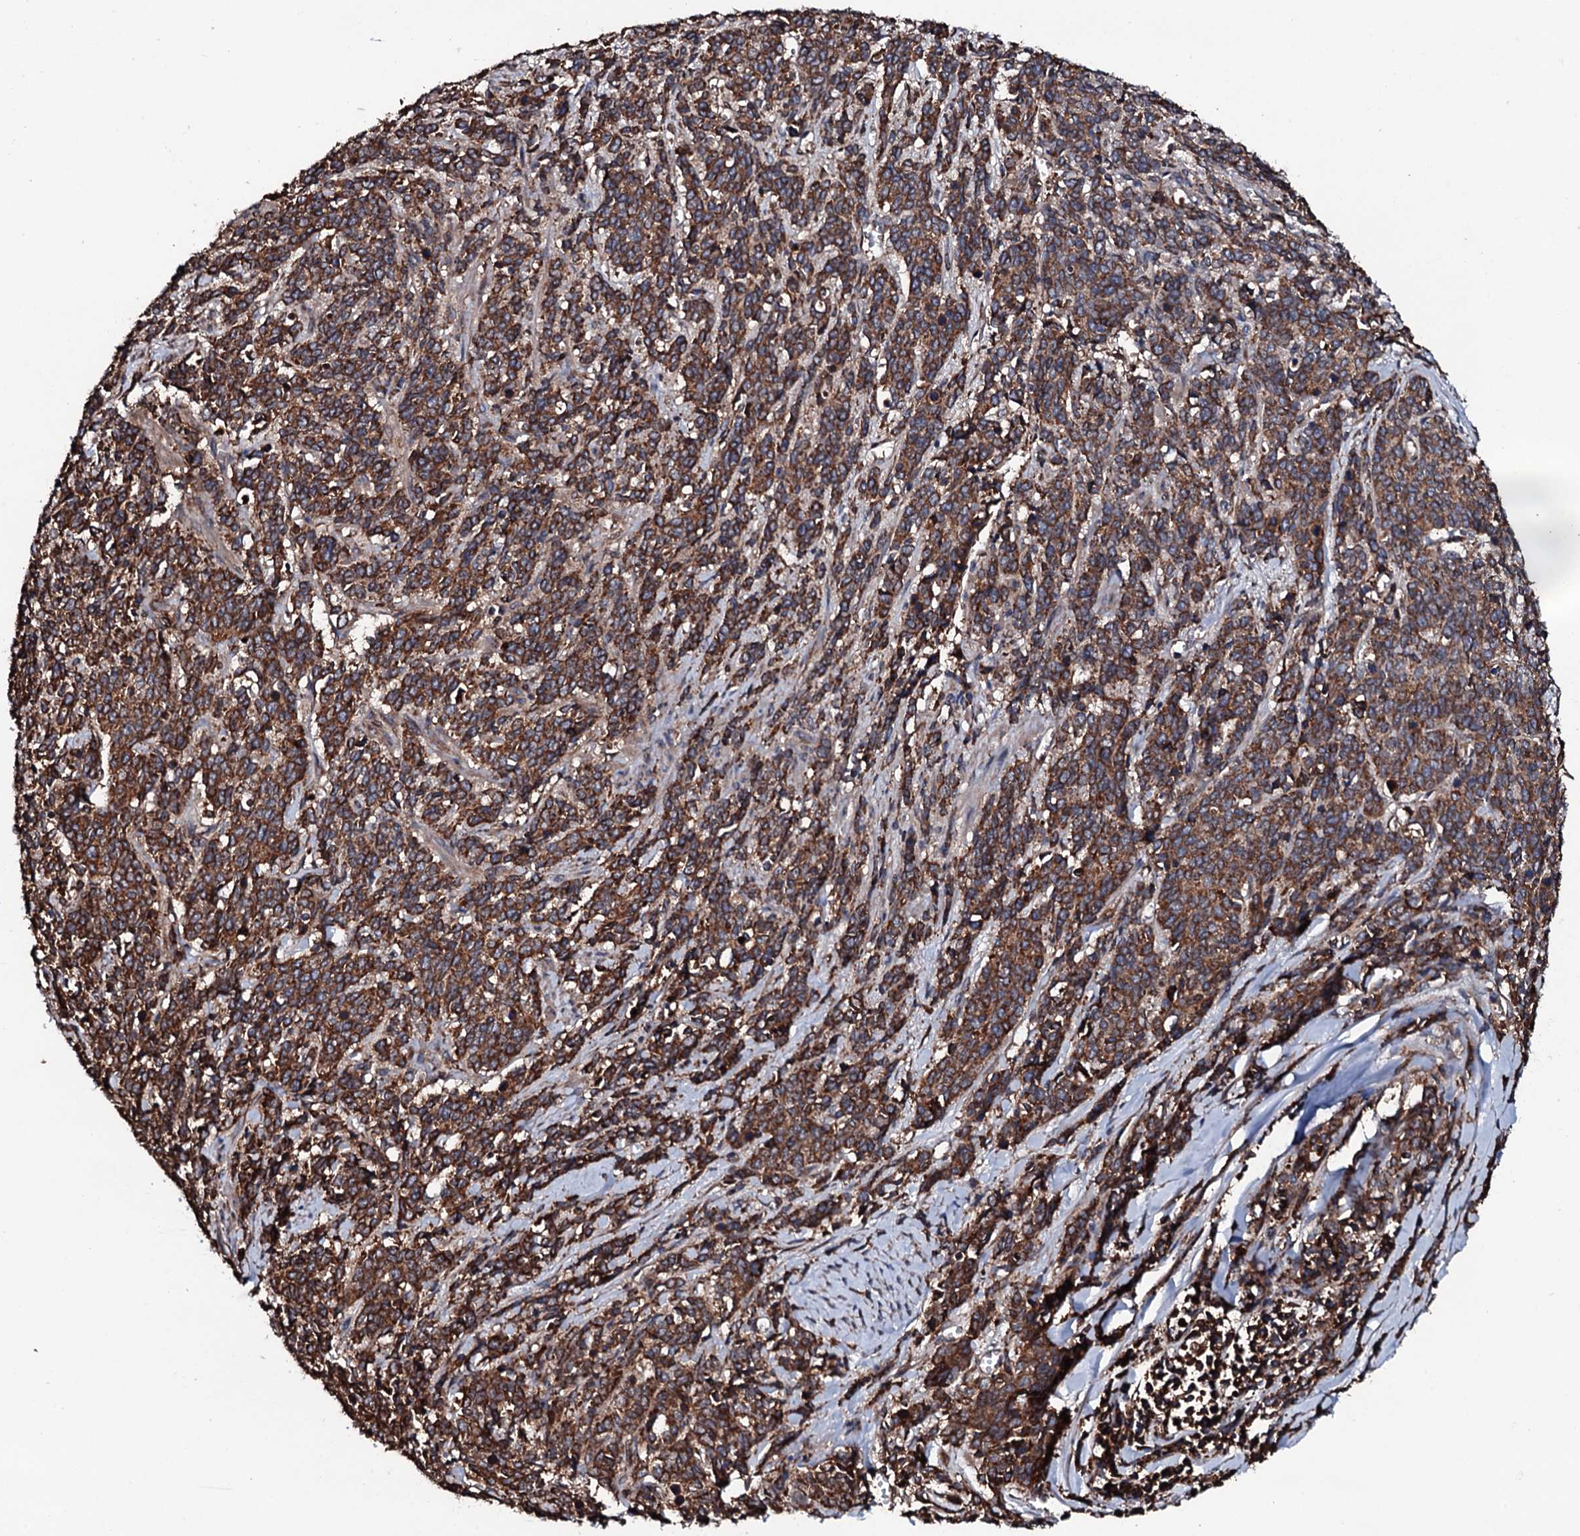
{"staining": {"intensity": "strong", "quantity": ">75%", "location": "cytoplasmic/membranous"}, "tissue": "cervical cancer", "cell_type": "Tumor cells", "image_type": "cancer", "snomed": [{"axis": "morphology", "description": "Squamous cell carcinoma, NOS"}, {"axis": "topography", "description": "Cervix"}], "caption": "Brown immunohistochemical staining in cervical squamous cell carcinoma exhibits strong cytoplasmic/membranous expression in about >75% of tumor cells. The protein is stained brown, and the nuclei are stained in blue (DAB (3,3'-diaminobenzidine) IHC with brightfield microscopy, high magnification).", "gene": "RAB12", "patient": {"sex": "female", "age": 60}}